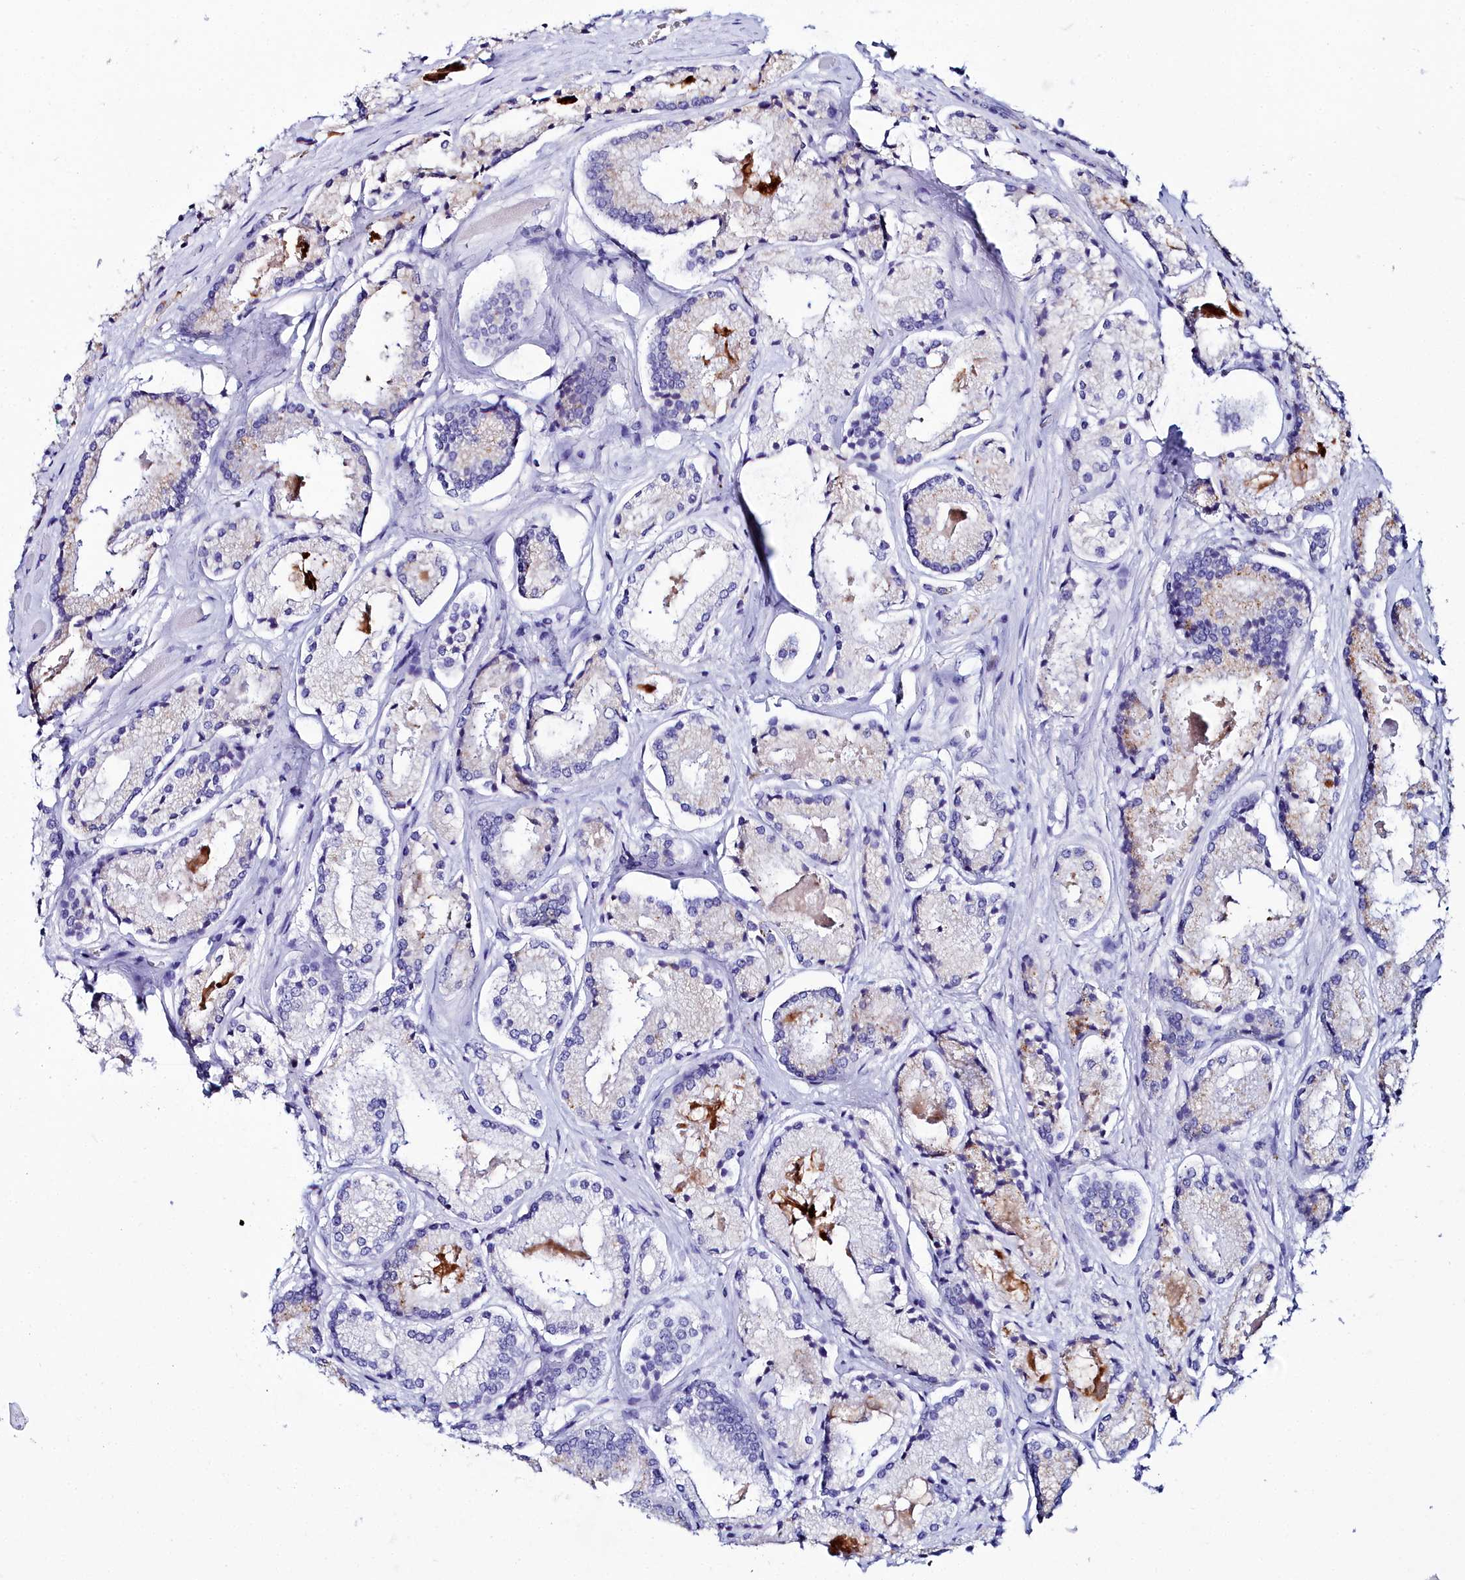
{"staining": {"intensity": "negative", "quantity": "none", "location": "none"}, "tissue": "prostate cancer", "cell_type": "Tumor cells", "image_type": "cancer", "snomed": [{"axis": "morphology", "description": "Adenocarcinoma, High grade"}, {"axis": "topography", "description": "Prostate"}], "caption": "High-grade adenocarcinoma (prostate) stained for a protein using IHC exhibits no positivity tumor cells.", "gene": "ELAPOR2", "patient": {"sex": "male", "age": 67}}